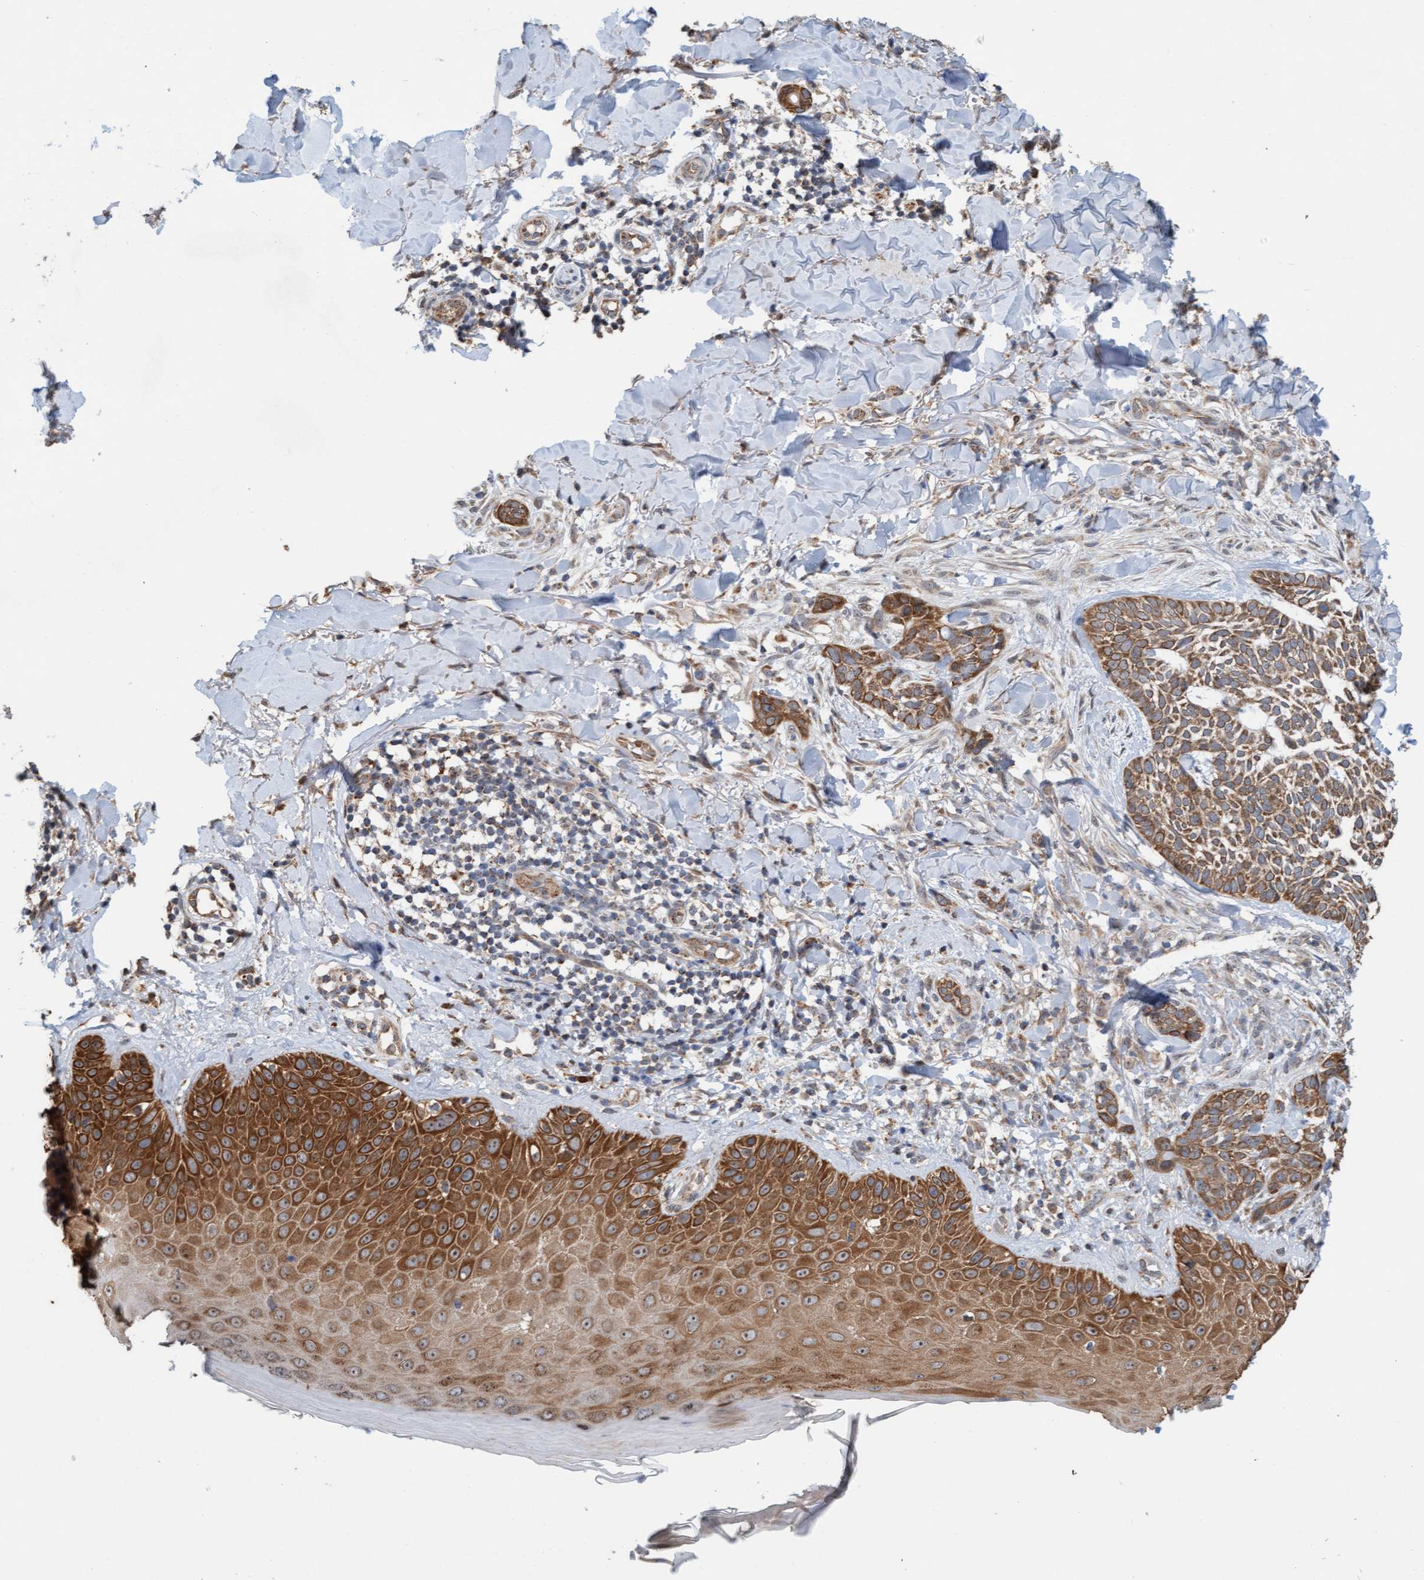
{"staining": {"intensity": "moderate", "quantity": ">75%", "location": "cytoplasmic/membranous"}, "tissue": "skin cancer", "cell_type": "Tumor cells", "image_type": "cancer", "snomed": [{"axis": "morphology", "description": "Normal tissue, NOS"}, {"axis": "morphology", "description": "Basal cell carcinoma"}, {"axis": "topography", "description": "Skin"}], "caption": "Immunohistochemistry (IHC) staining of skin basal cell carcinoma, which shows medium levels of moderate cytoplasmic/membranous positivity in approximately >75% of tumor cells indicating moderate cytoplasmic/membranous protein staining. The staining was performed using DAB (3,3'-diaminobenzidine) (brown) for protein detection and nuclei were counterstained in hematoxylin (blue).", "gene": "ZNF566", "patient": {"sex": "male", "age": 67}}